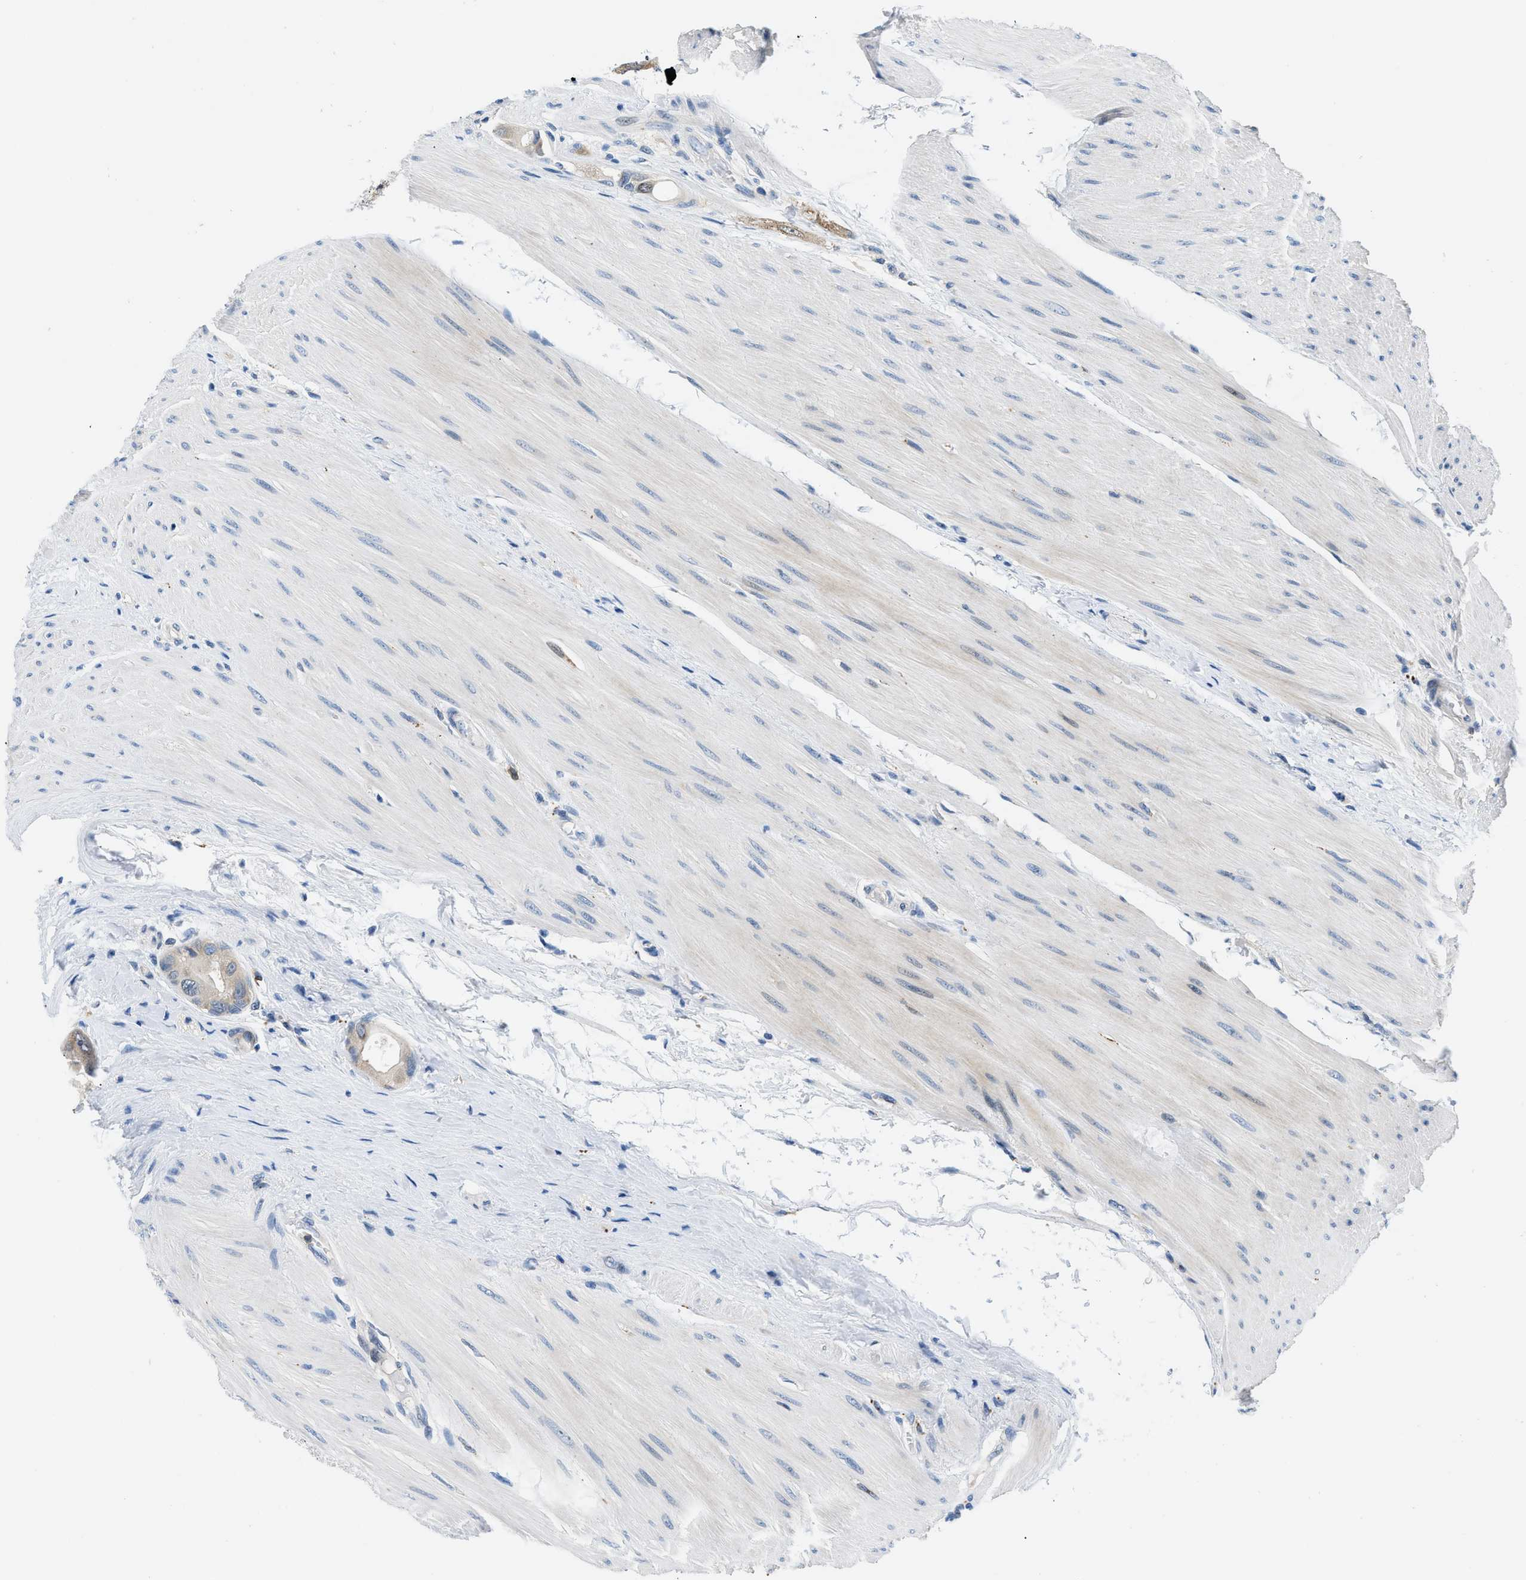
{"staining": {"intensity": "weak", "quantity": ">75%", "location": "cytoplasmic/membranous"}, "tissue": "colorectal cancer", "cell_type": "Tumor cells", "image_type": "cancer", "snomed": [{"axis": "morphology", "description": "Adenocarcinoma, NOS"}, {"axis": "topography", "description": "Rectum"}], "caption": "This histopathology image reveals immunohistochemistry (IHC) staining of colorectal adenocarcinoma, with low weak cytoplasmic/membranous positivity in approximately >75% of tumor cells.", "gene": "ADGRE3", "patient": {"sex": "male", "age": 51}}